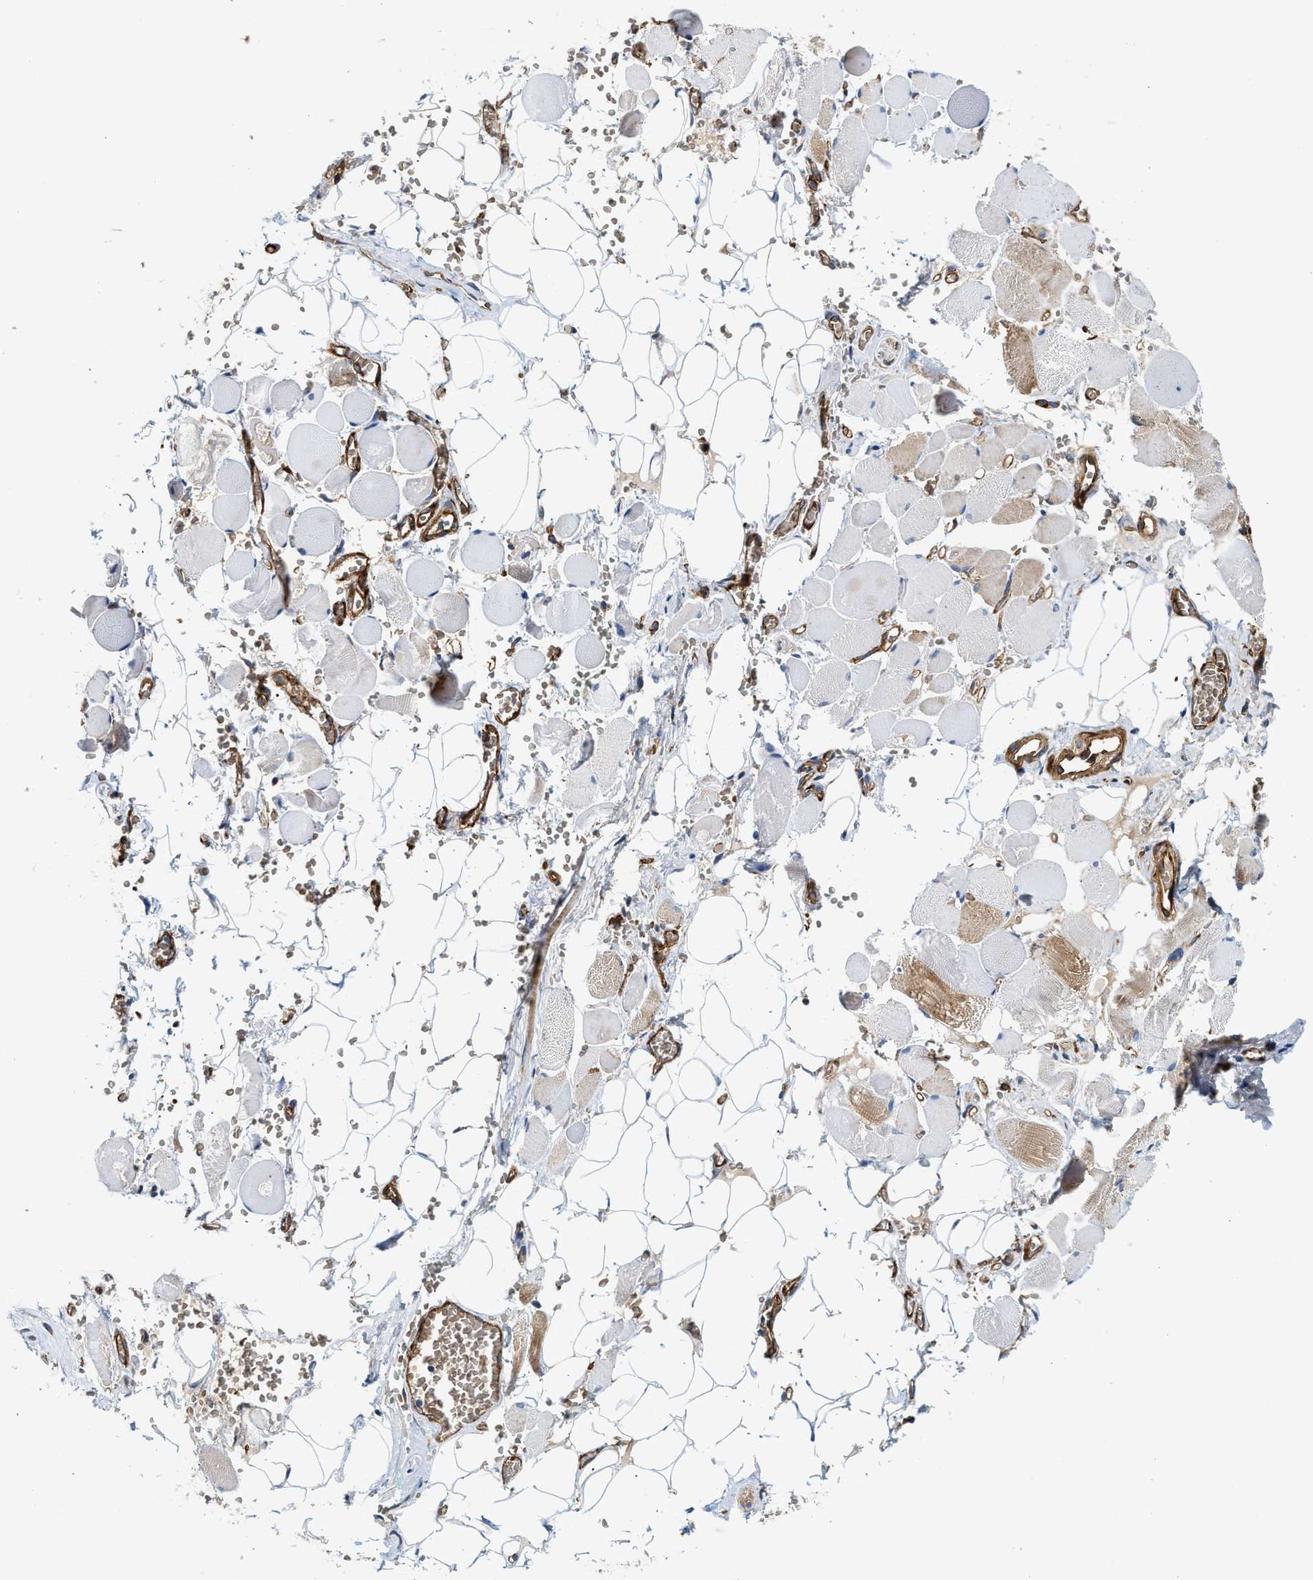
{"staining": {"intensity": "weak", "quantity": "<25%", "location": "cytoplasmic/membranous"}, "tissue": "adipose tissue", "cell_type": "Adipocytes", "image_type": "normal", "snomed": [{"axis": "morphology", "description": "Squamous cell carcinoma, NOS"}, {"axis": "topography", "description": "Oral tissue"}, {"axis": "topography", "description": "Head-Neck"}], "caption": "This is an IHC micrograph of normal human adipose tissue. There is no staining in adipocytes.", "gene": "HIP1", "patient": {"sex": "female", "age": 50}}